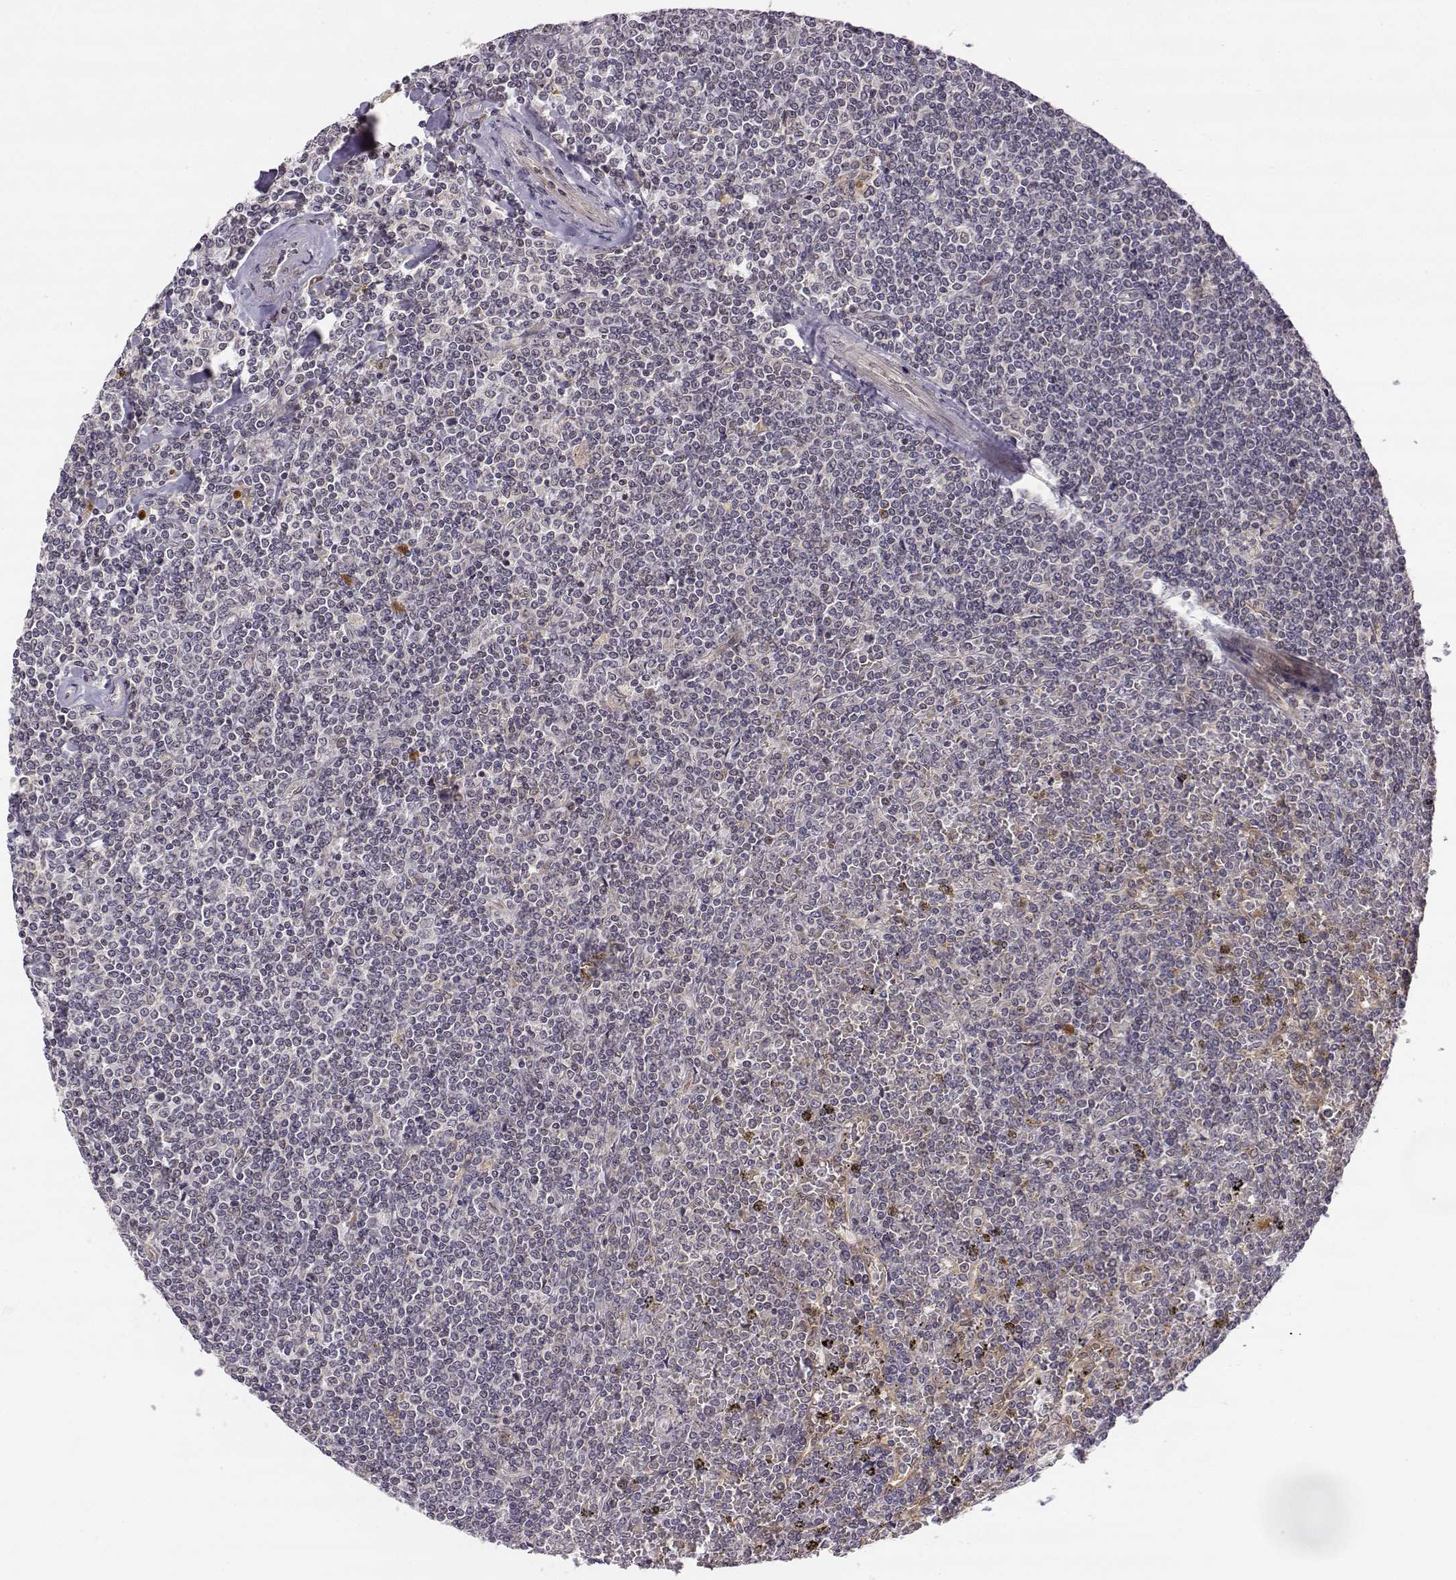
{"staining": {"intensity": "negative", "quantity": "none", "location": "none"}, "tissue": "lymphoma", "cell_type": "Tumor cells", "image_type": "cancer", "snomed": [{"axis": "morphology", "description": "Malignant lymphoma, non-Hodgkin's type, Low grade"}, {"axis": "topography", "description": "Spleen"}], "caption": "Immunohistochemical staining of human low-grade malignant lymphoma, non-Hodgkin's type shows no significant positivity in tumor cells. The staining was performed using DAB to visualize the protein expression in brown, while the nuclei were stained in blue with hematoxylin (Magnification: 20x).", "gene": "ERGIC2", "patient": {"sex": "female", "age": 19}}